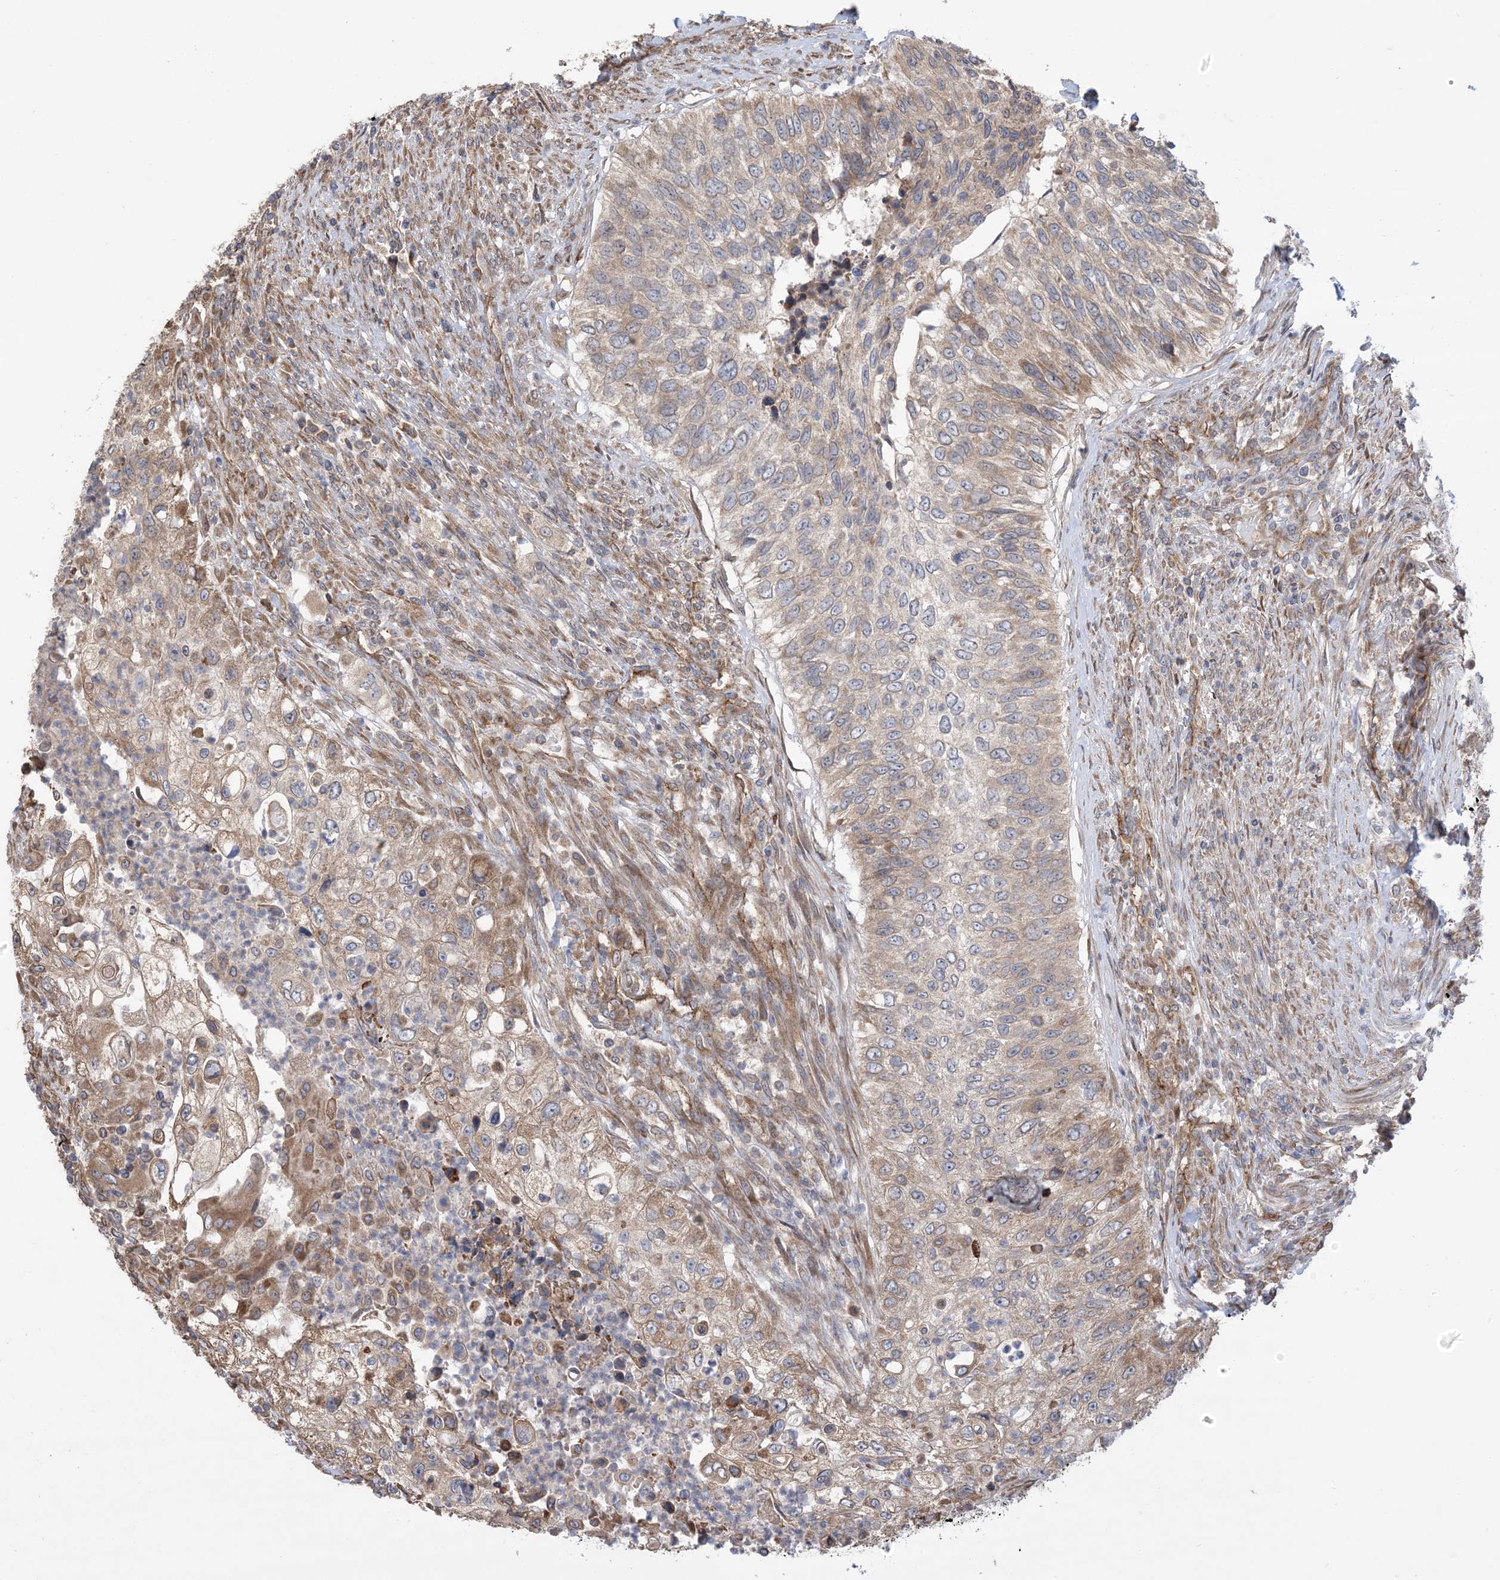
{"staining": {"intensity": "moderate", "quantity": "25%-75%", "location": "cytoplasmic/membranous"}, "tissue": "urothelial cancer", "cell_type": "Tumor cells", "image_type": "cancer", "snomed": [{"axis": "morphology", "description": "Urothelial carcinoma, High grade"}, {"axis": "topography", "description": "Urinary bladder"}], "caption": "Moderate cytoplasmic/membranous positivity is seen in about 25%-75% of tumor cells in urothelial cancer.", "gene": "CLEC16A", "patient": {"sex": "female", "age": 60}}